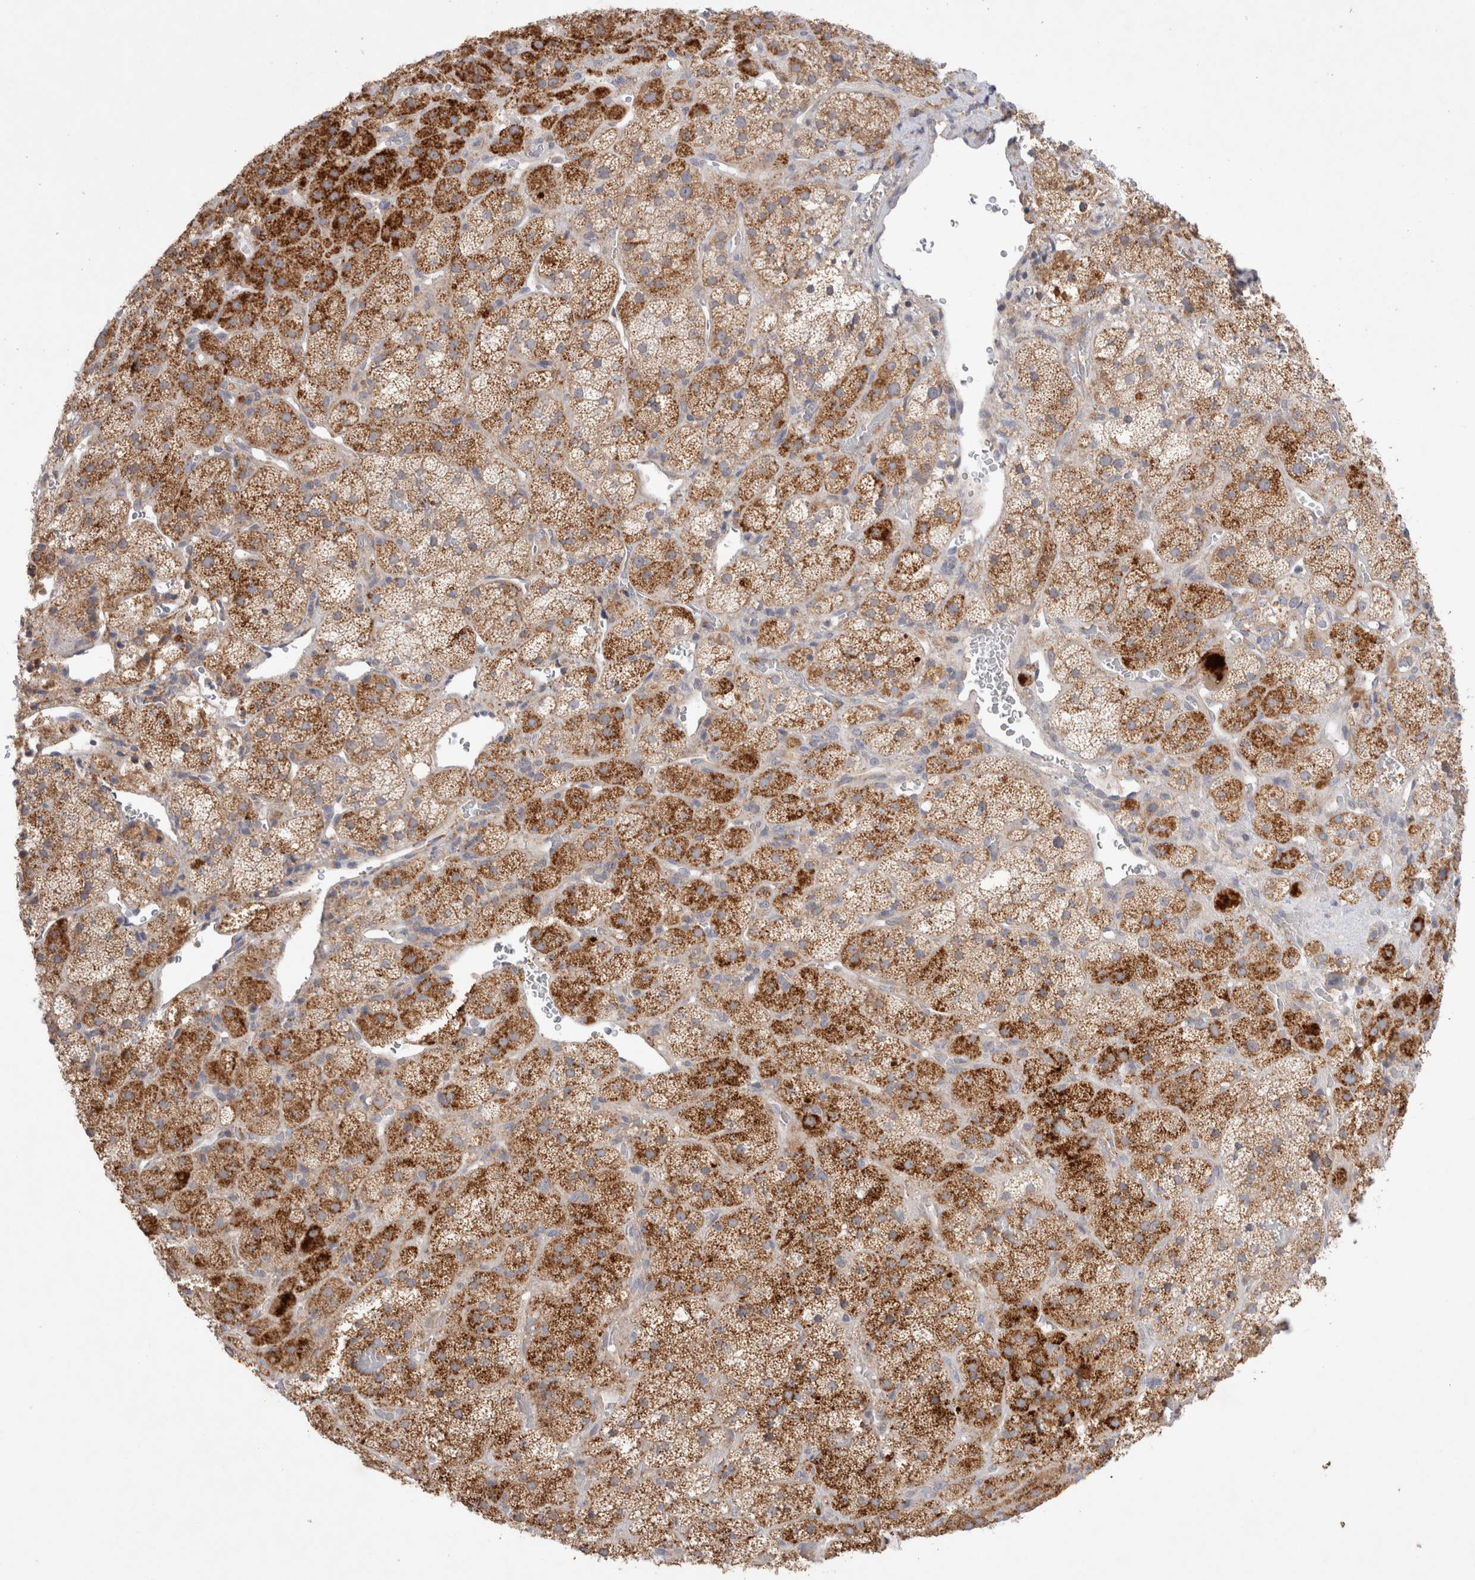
{"staining": {"intensity": "strong", "quantity": "25%-75%", "location": "cytoplasmic/membranous"}, "tissue": "adrenal gland", "cell_type": "Glandular cells", "image_type": "normal", "snomed": [{"axis": "morphology", "description": "Normal tissue, NOS"}, {"axis": "topography", "description": "Adrenal gland"}], "caption": "Adrenal gland stained with DAB immunohistochemistry shows high levels of strong cytoplasmic/membranous staining in approximately 25%-75% of glandular cells.", "gene": "NPC1", "patient": {"sex": "male", "age": 57}}